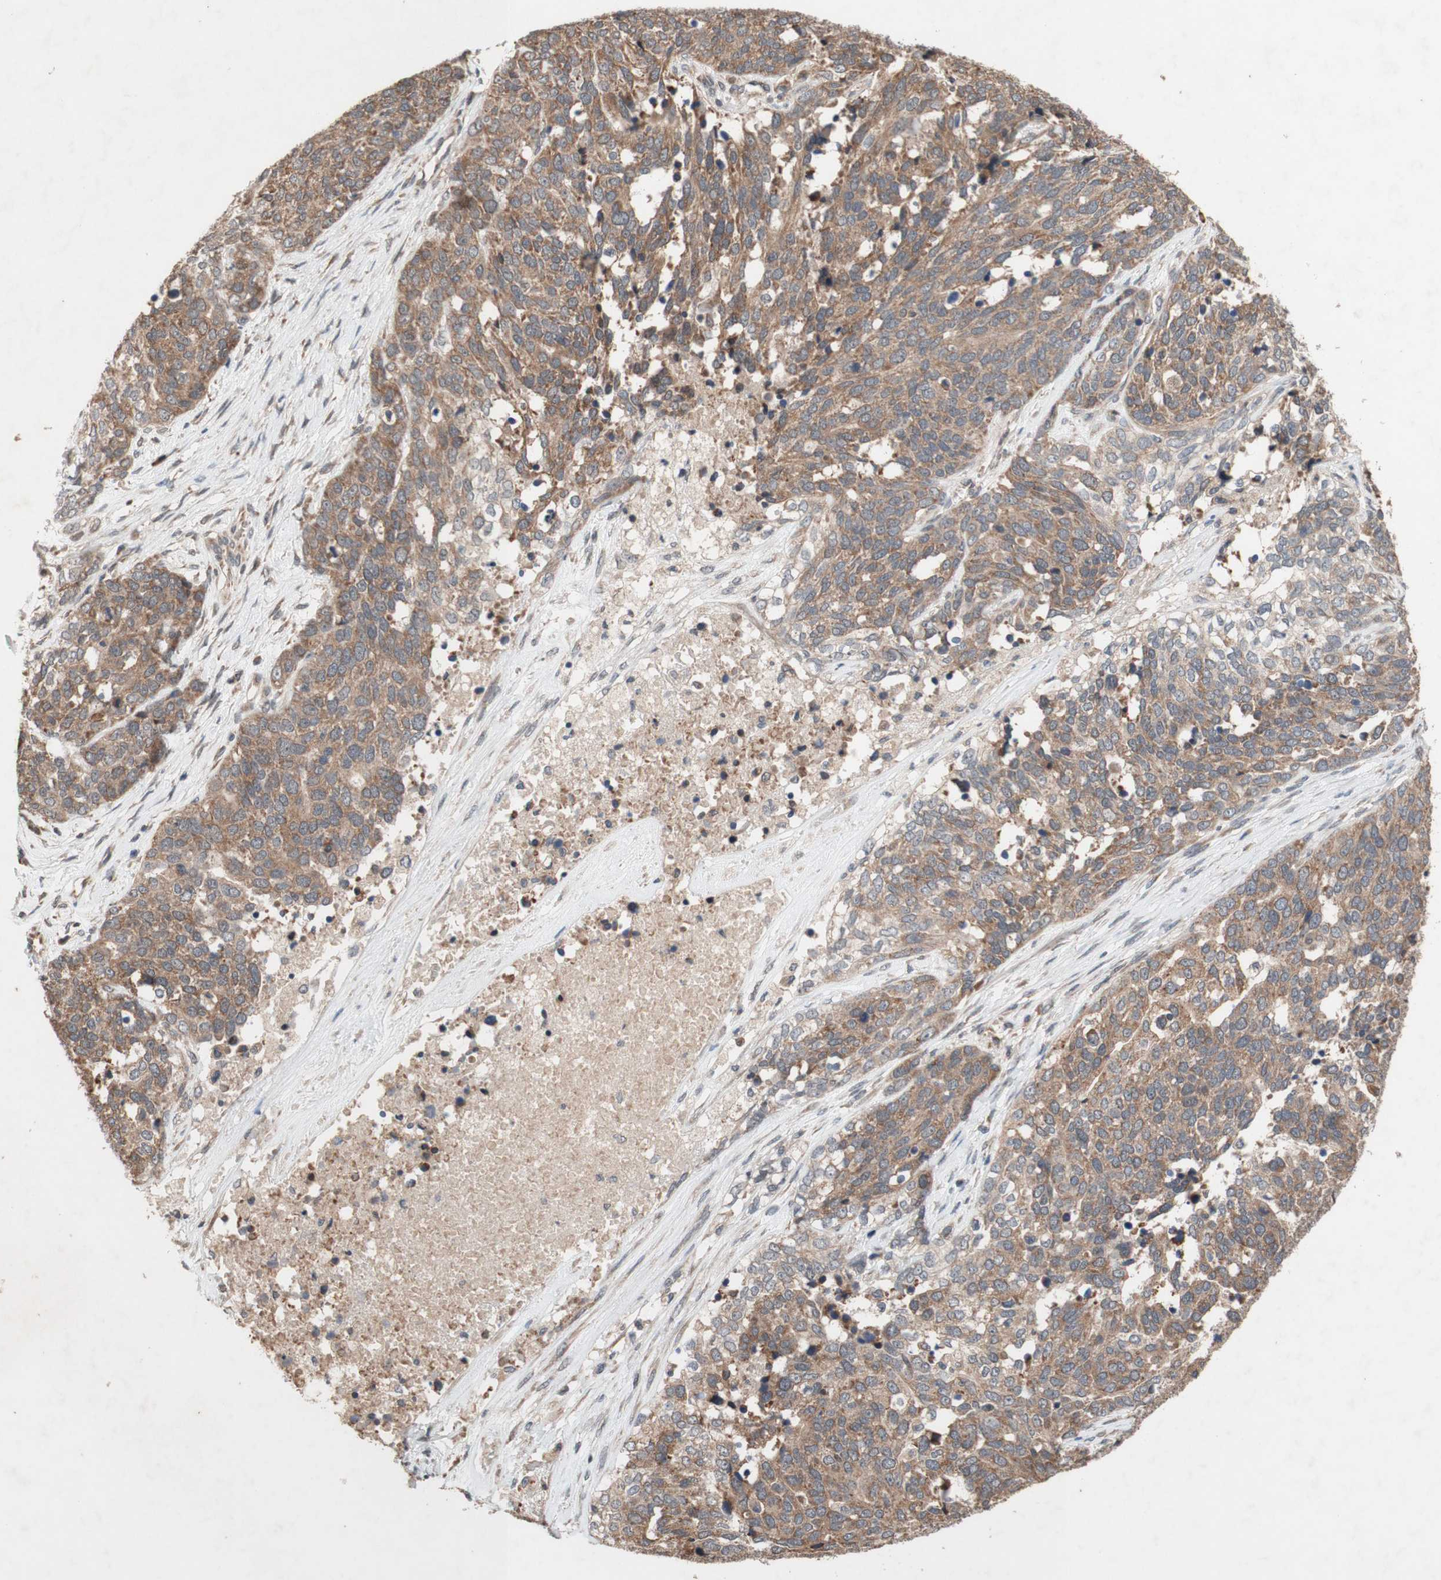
{"staining": {"intensity": "moderate", "quantity": ">75%", "location": "cytoplasmic/membranous"}, "tissue": "ovarian cancer", "cell_type": "Tumor cells", "image_type": "cancer", "snomed": [{"axis": "morphology", "description": "Cystadenocarcinoma, serous, NOS"}, {"axis": "topography", "description": "Ovary"}], "caption": "High-magnification brightfield microscopy of serous cystadenocarcinoma (ovarian) stained with DAB (brown) and counterstained with hematoxylin (blue). tumor cells exhibit moderate cytoplasmic/membranous staining is seen in about>75% of cells.", "gene": "DDOST", "patient": {"sex": "female", "age": 44}}